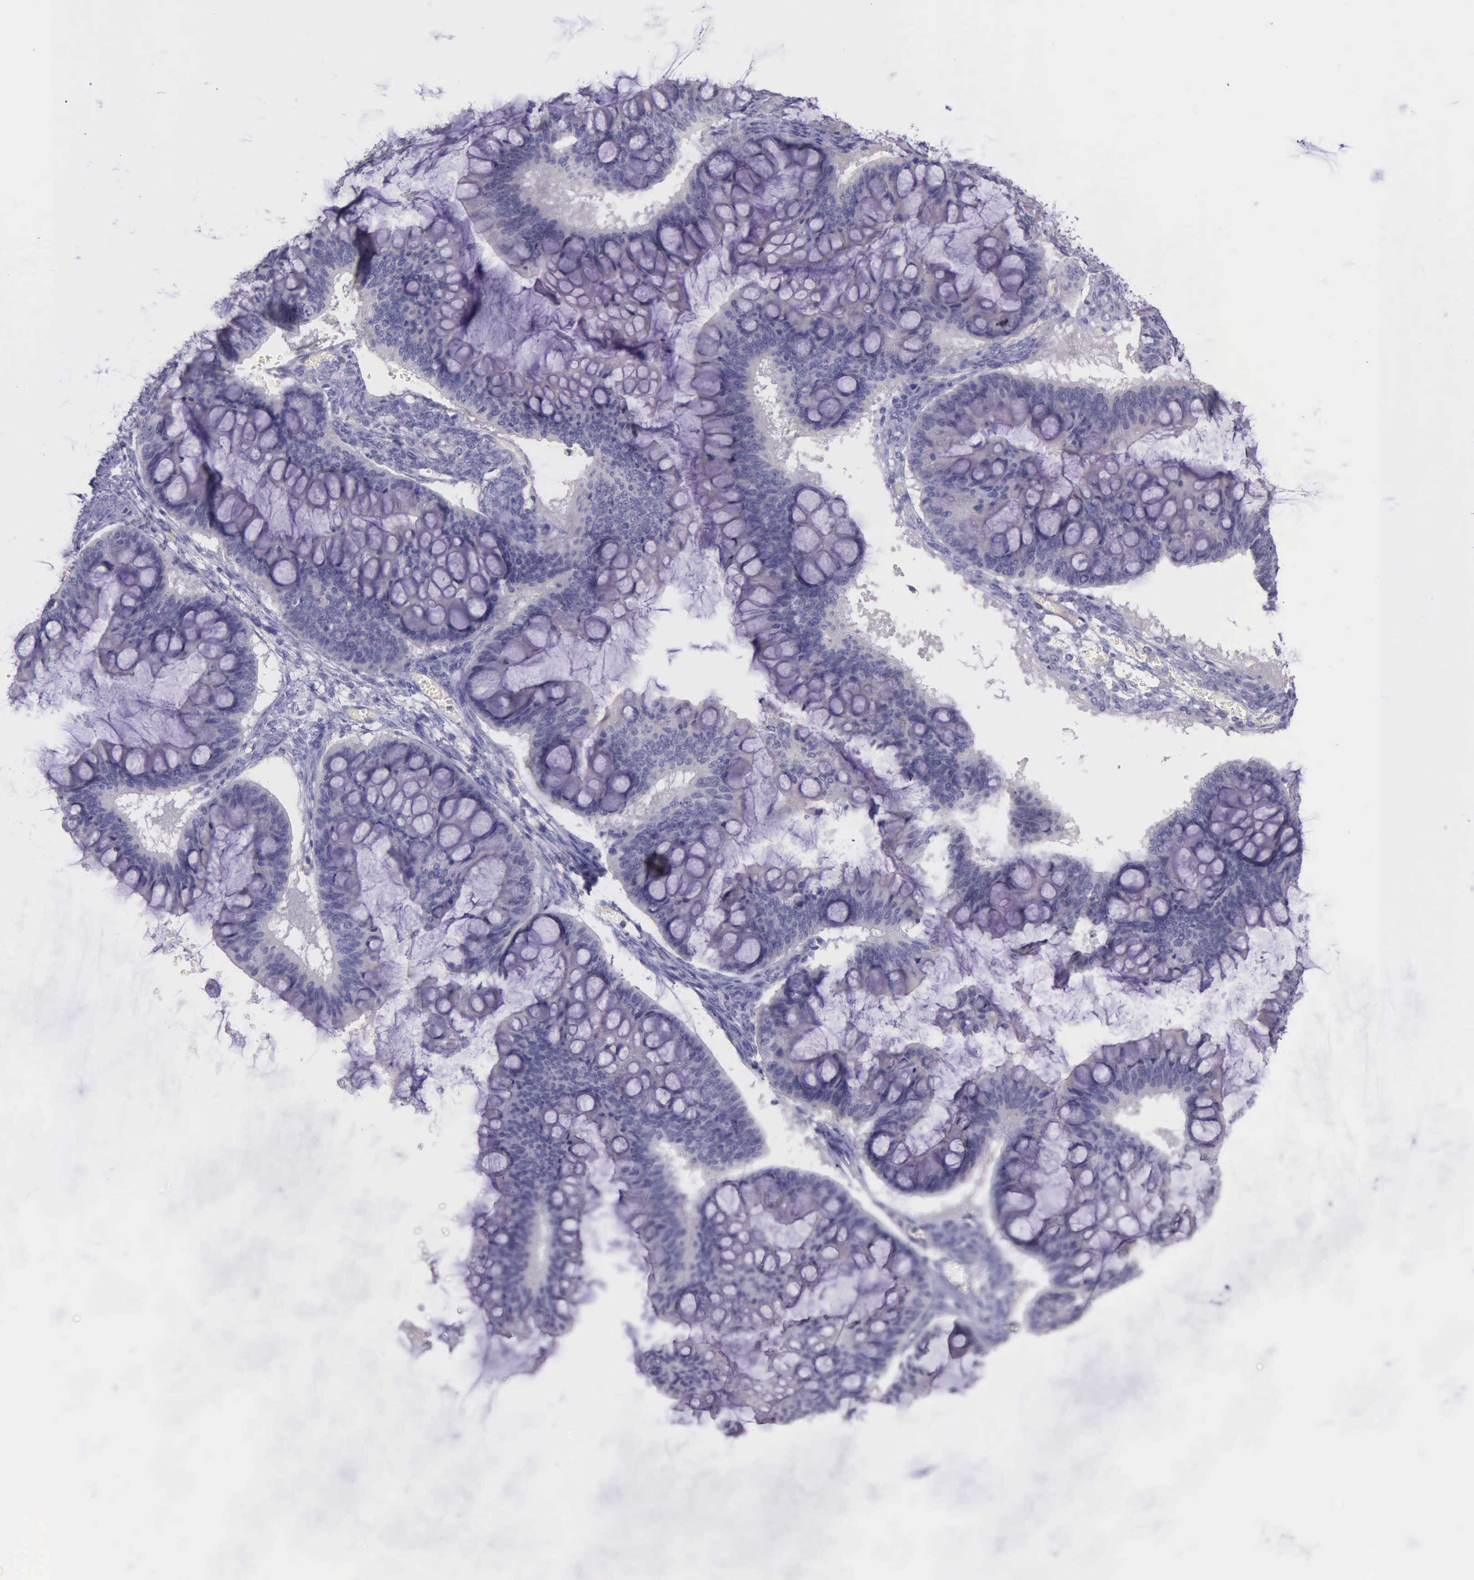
{"staining": {"intensity": "negative", "quantity": "none", "location": "none"}, "tissue": "ovarian cancer", "cell_type": "Tumor cells", "image_type": "cancer", "snomed": [{"axis": "morphology", "description": "Cystadenocarcinoma, mucinous, NOS"}, {"axis": "topography", "description": "Ovary"}], "caption": "Ovarian mucinous cystadenocarcinoma was stained to show a protein in brown. There is no significant expression in tumor cells. (DAB immunohistochemistry, high magnification).", "gene": "THSD7A", "patient": {"sex": "female", "age": 73}}